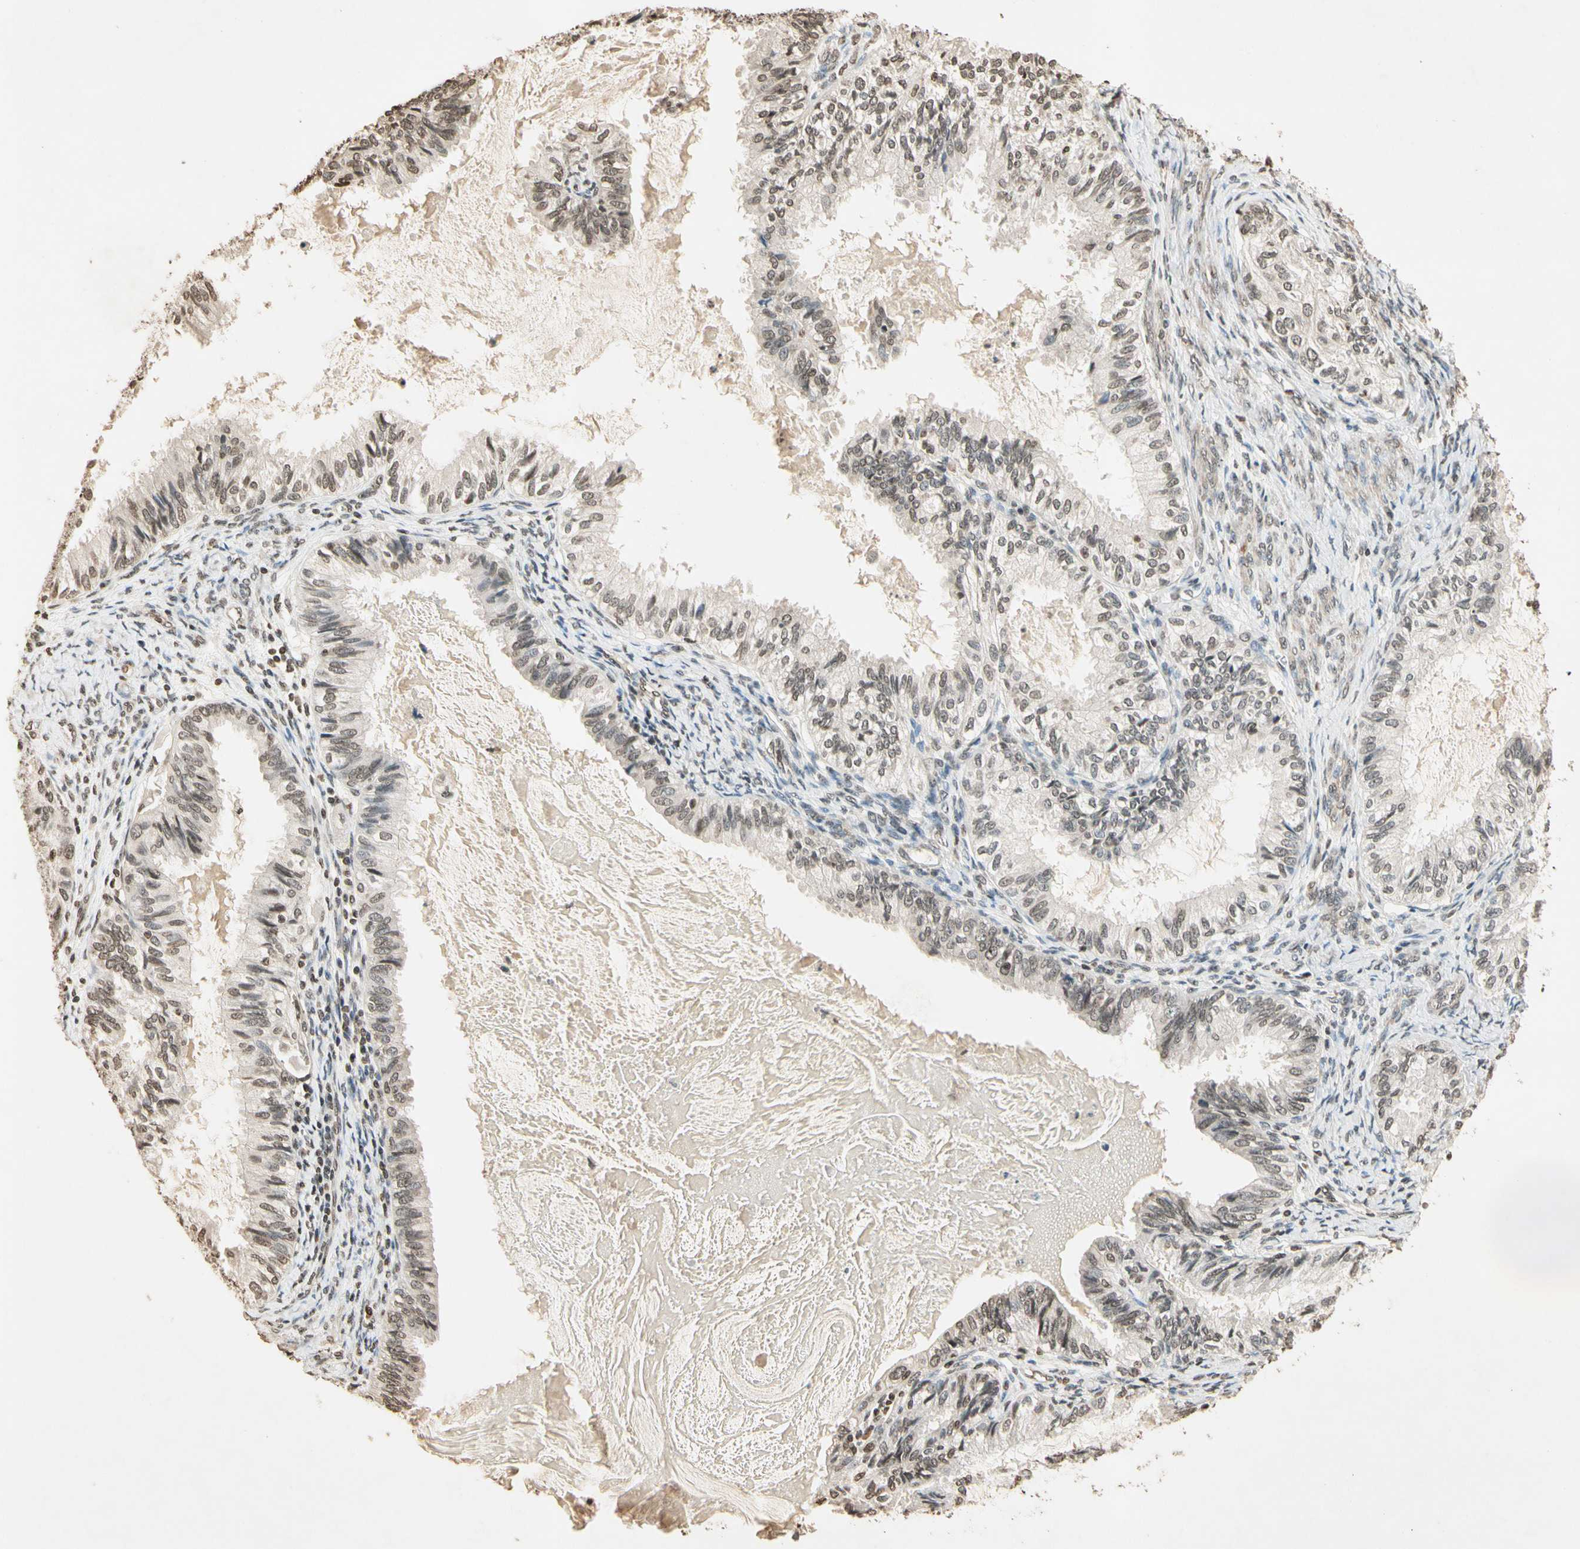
{"staining": {"intensity": "weak", "quantity": "25%-75%", "location": "nuclear"}, "tissue": "cervical cancer", "cell_type": "Tumor cells", "image_type": "cancer", "snomed": [{"axis": "morphology", "description": "Normal tissue, NOS"}, {"axis": "morphology", "description": "Adenocarcinoma, NOS"}, {"axis": "topography", "description": "Cervix"}, {"axis": "topography", "description": "Endometrium"}], "caption": "A histopathology image showing weak nuclear expression in about 25%-75% of tumor cells in adenocarcinoma (cervical), as visualized by brown immunohistochemical staining.", "gene": "TOP1", "patient": {"sex": "female", "age": 86}}